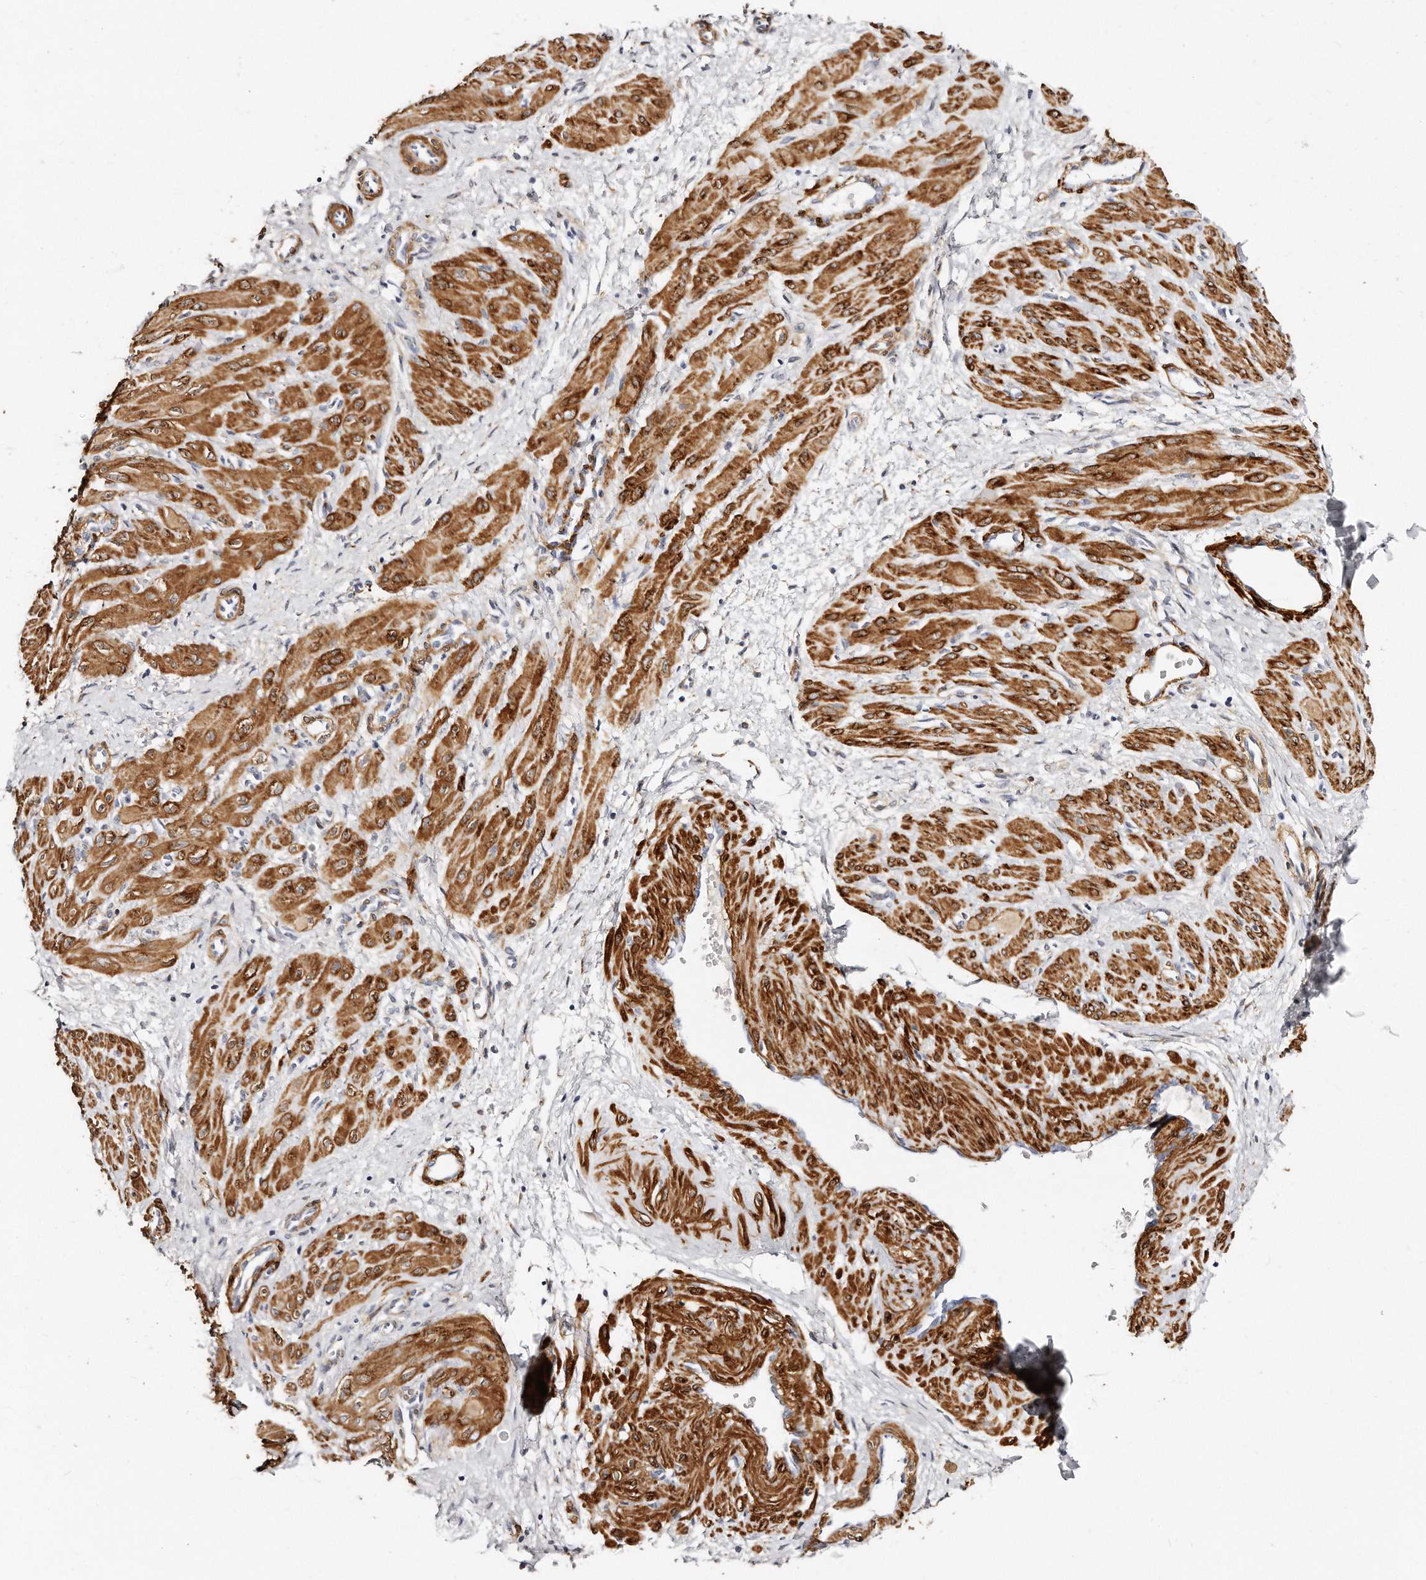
{"staining": {"intensity": "moderate", "quantity": ">75%", "location": "cytoplasmic/membranous"}, "tissue": "smooth muscle", "cell_type": "Smooth muscle cells", "image_type": "normal", "snomed": [{"axis": "morphology", "description": "Normal tissue, NOS"}, {"axis": "topography", "description": "Endometrium"}], "caption": "IHC staining of normal smooth muscle, which displays medium levels of moderate cytoplasmic/membranous staining in about >75% of smooth muscle cells indicating moderate cytoplasmic/membranous protein positivity. The staining was performed using DAB (brown) for protein detection and nuclei were counterstained in hematoxylin (blue).", "gene": "LMOD1", "patient": {"sex": "female", "age": 33}}